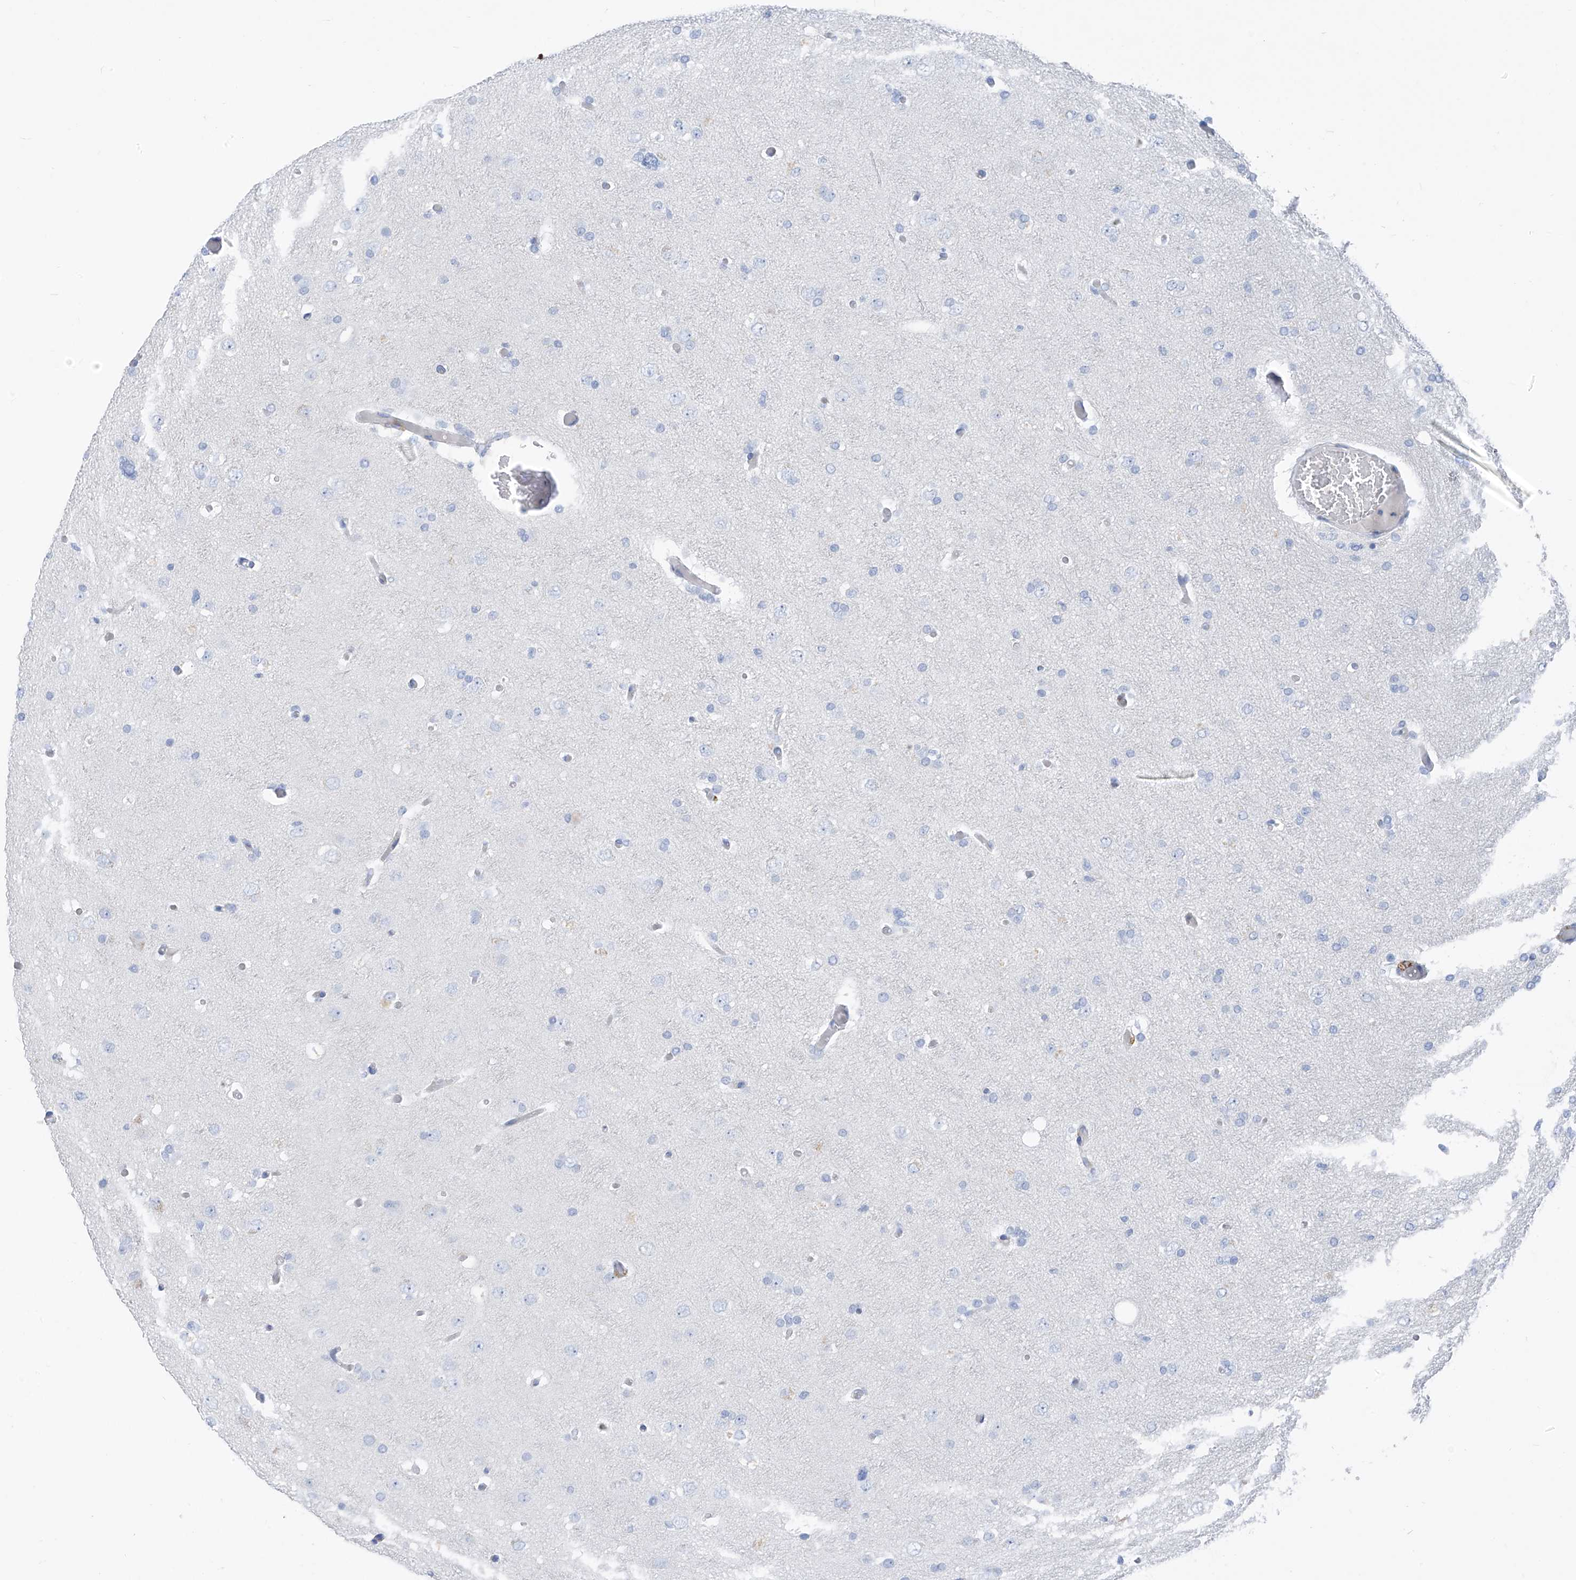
{"staining": {"intensity": "negative", "quantity": "none", "location": "none"}, "tissue": "glioma", "cell_type": "Tumor cells", "image_type": "cancer", "snomed": [{"axis": "morphology", "description": "Glioma, malignant, High grade"}, {"axis": "topography", "description": "Cerebral cortex"}], "caption": "Histopathology image shows no significant protein positivity in tumor cells of glioma.", "gene": "GLMP", "patient": {"sex": "female", "age": 36}}